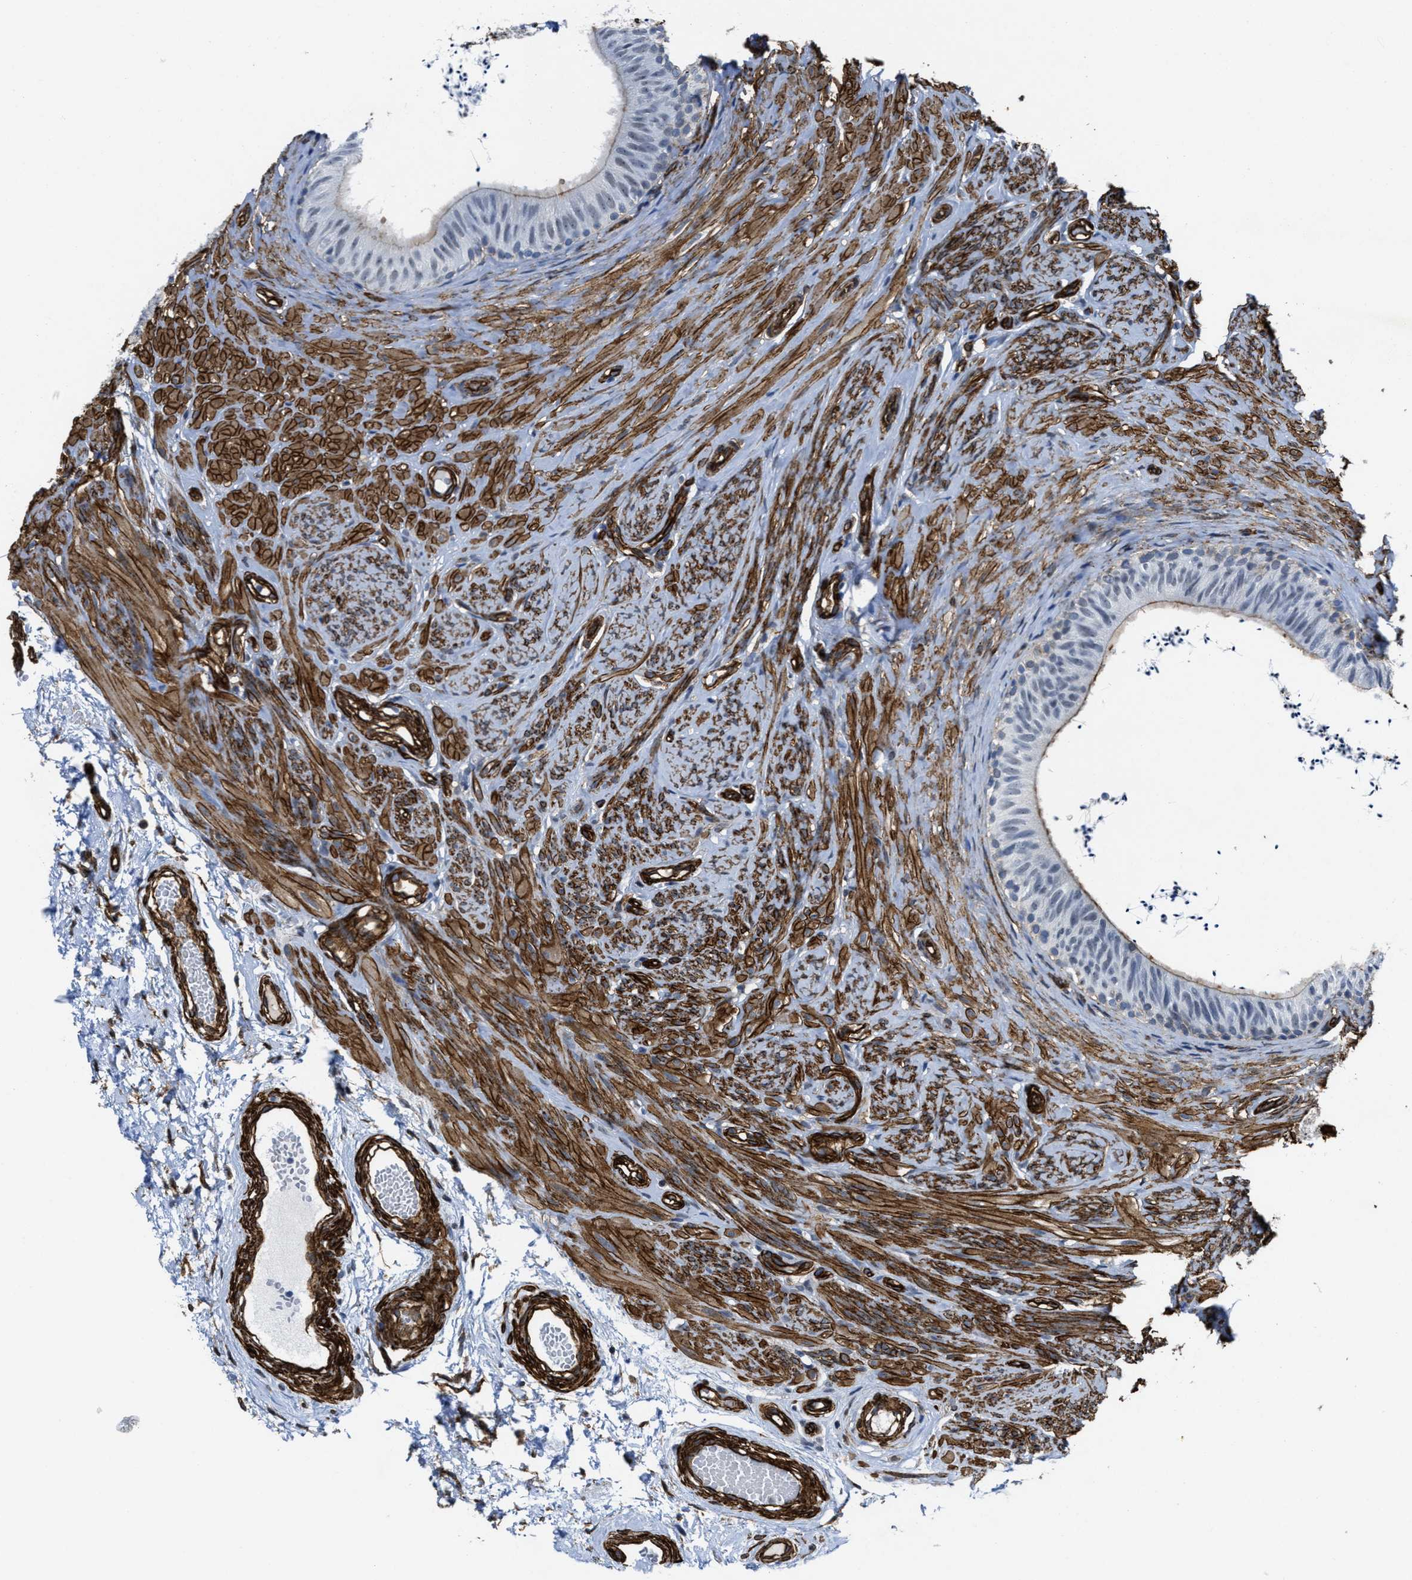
{"staining": {"intensity": "weak", "quantity": "25%-75%", "location": "cytoplasmic/membranous"}, "tissue": "epididymis", "cell_type": "Glandular cells", "image_type": "normal", "snomed": [{"axis": "morphology", "description": "Normal tissue, NOS"}, {"axis": "topography", "description": "Epididymis"}], "caption": "Glandular cells reveal low levels of weak cytoplasmic/membranous staining in about 25%-75% of cells in normal epididymis.", "gene": "NAB1", "patient": {"sex": "male", "age": 56}}